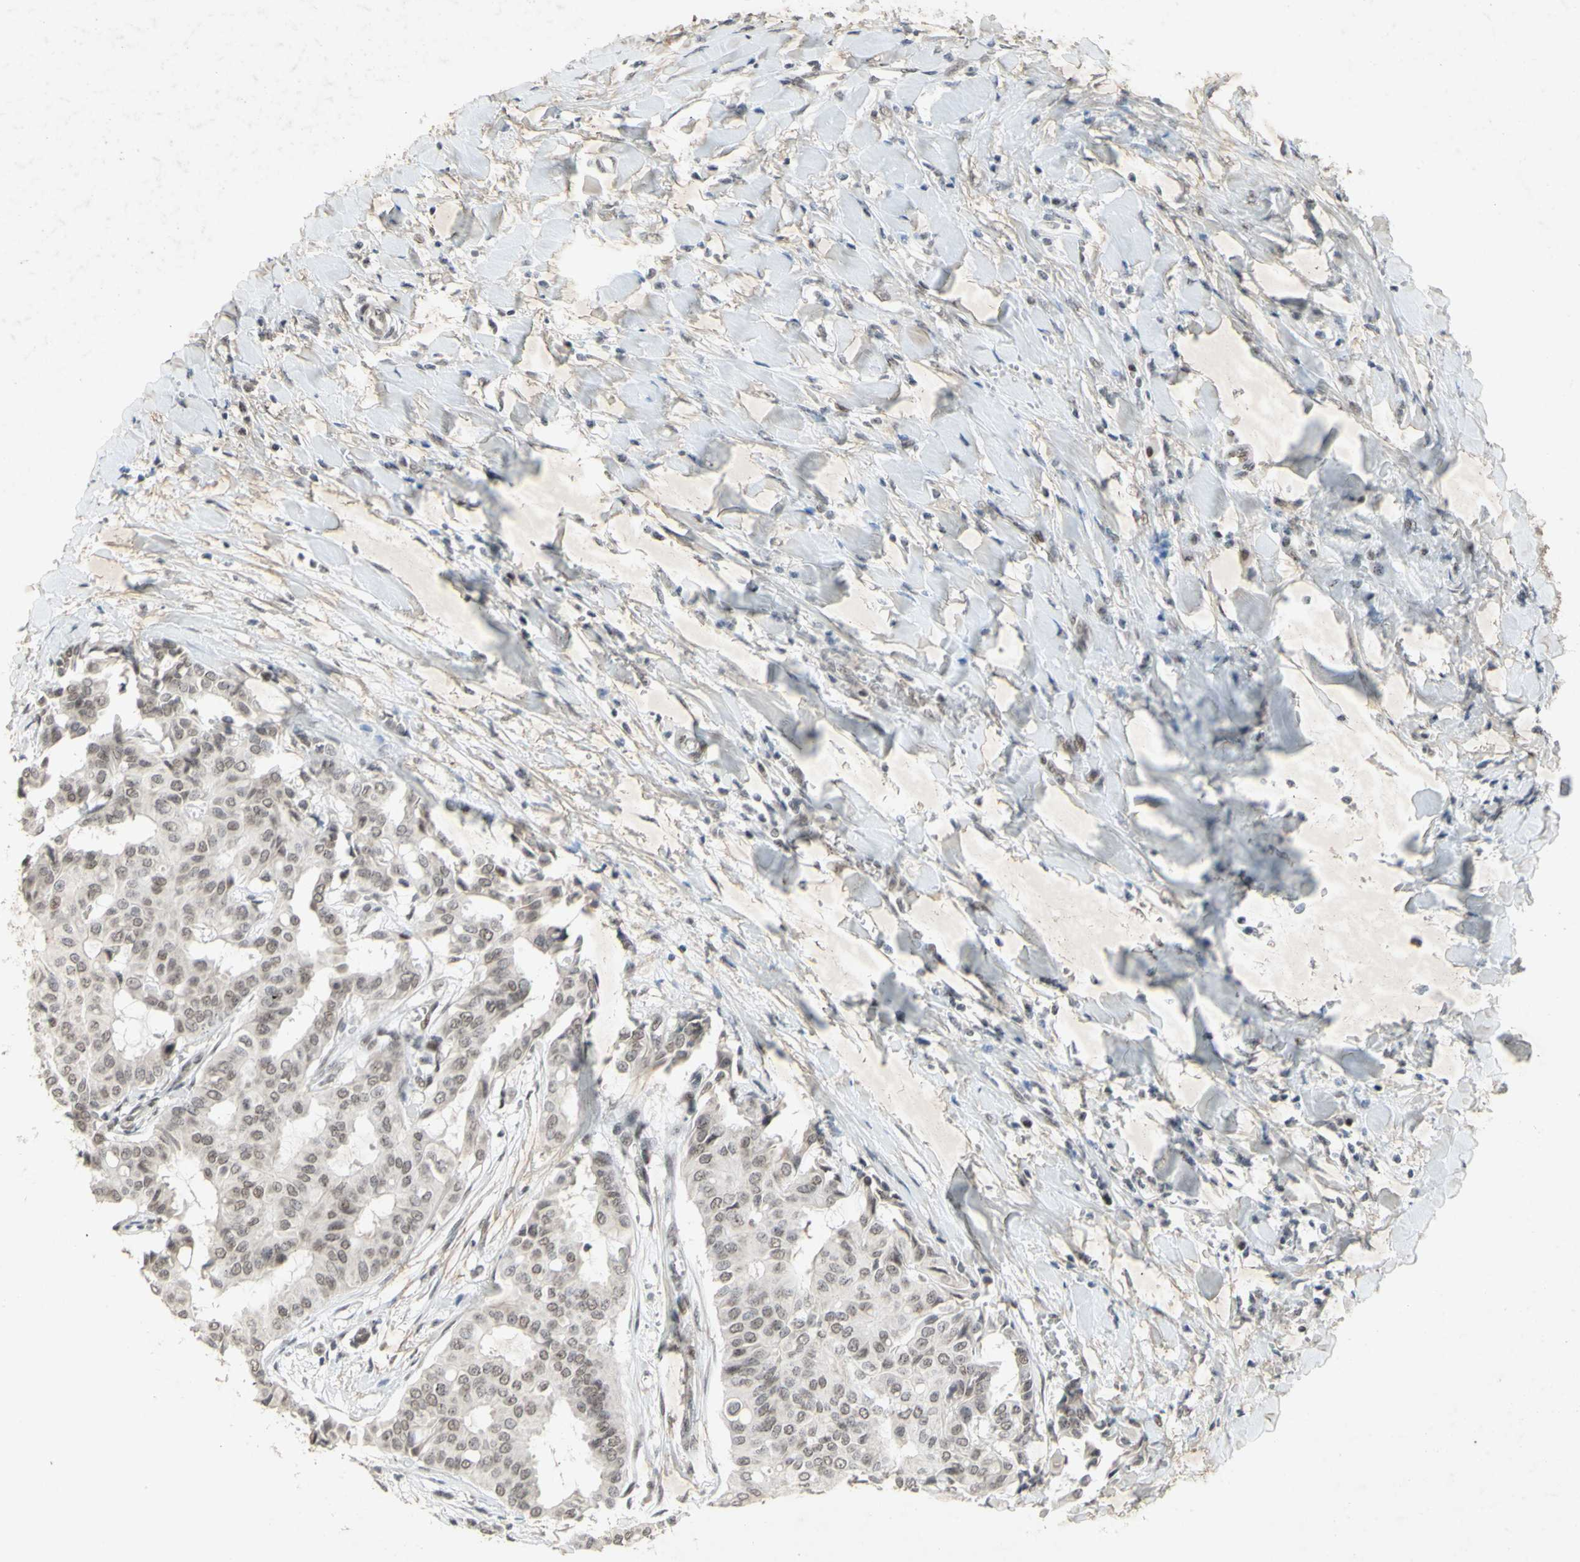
{"staining": {"intensity": "weak", "quantity": "<25%", "location": "nuclear"}, "tissue": "head and neck cancer", "cell_type": "Tumor cells", "image_type": "cancer", "snomed": [{"axis": "morphology", "description": "Adenocarcinoma, NOS"}, {"axis": "topography", "description": "Salivary gland"}, {"axis": "topography", "description": "Head-Neck"}], "caption": "This micrograph is of head and neck cancer stained with IHC to label a protein in brown with the nuclei are counter-stained blue. There is no positivity in tumor cells.", "gene": "CENPB", "patient": {"sex": "female", "age": 59}}